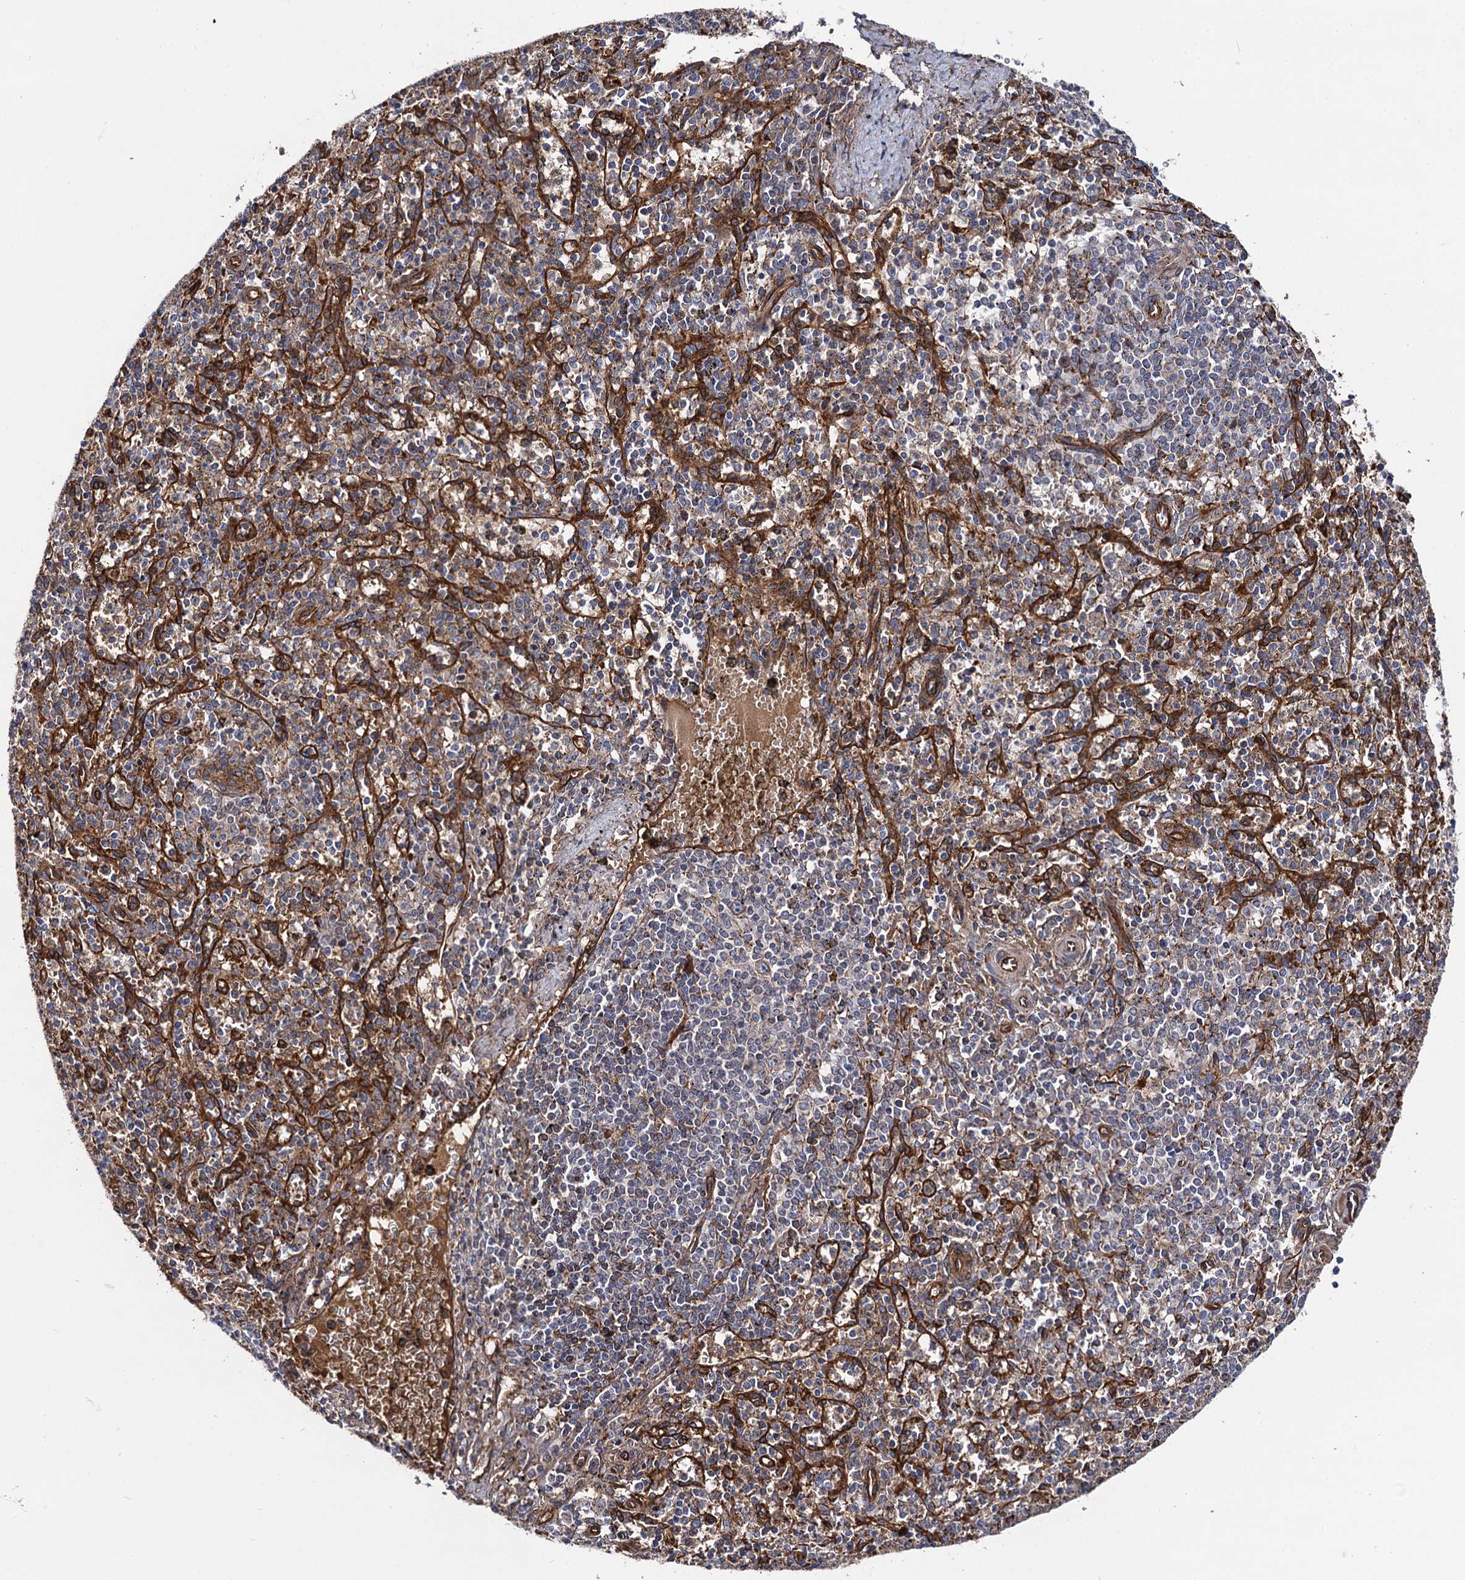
{"staining": {"intensity": "weak", "quantity": "<25%", "location": "cytoplasmic/membranous"}, "tissue": "spleen", "cell_type": "Cells in red pulp", "image_type": "normal", "snomed": [{"axis": "morphology", "description": "Normal tissue, NOS"}, {"axis": "topography", "description": "Spleen"}], "caption": "Cells in red pulp show no significant positivity in normal spleen.", "gene": "CIP2A", "patient": {"sex": "male", "age": 72}}